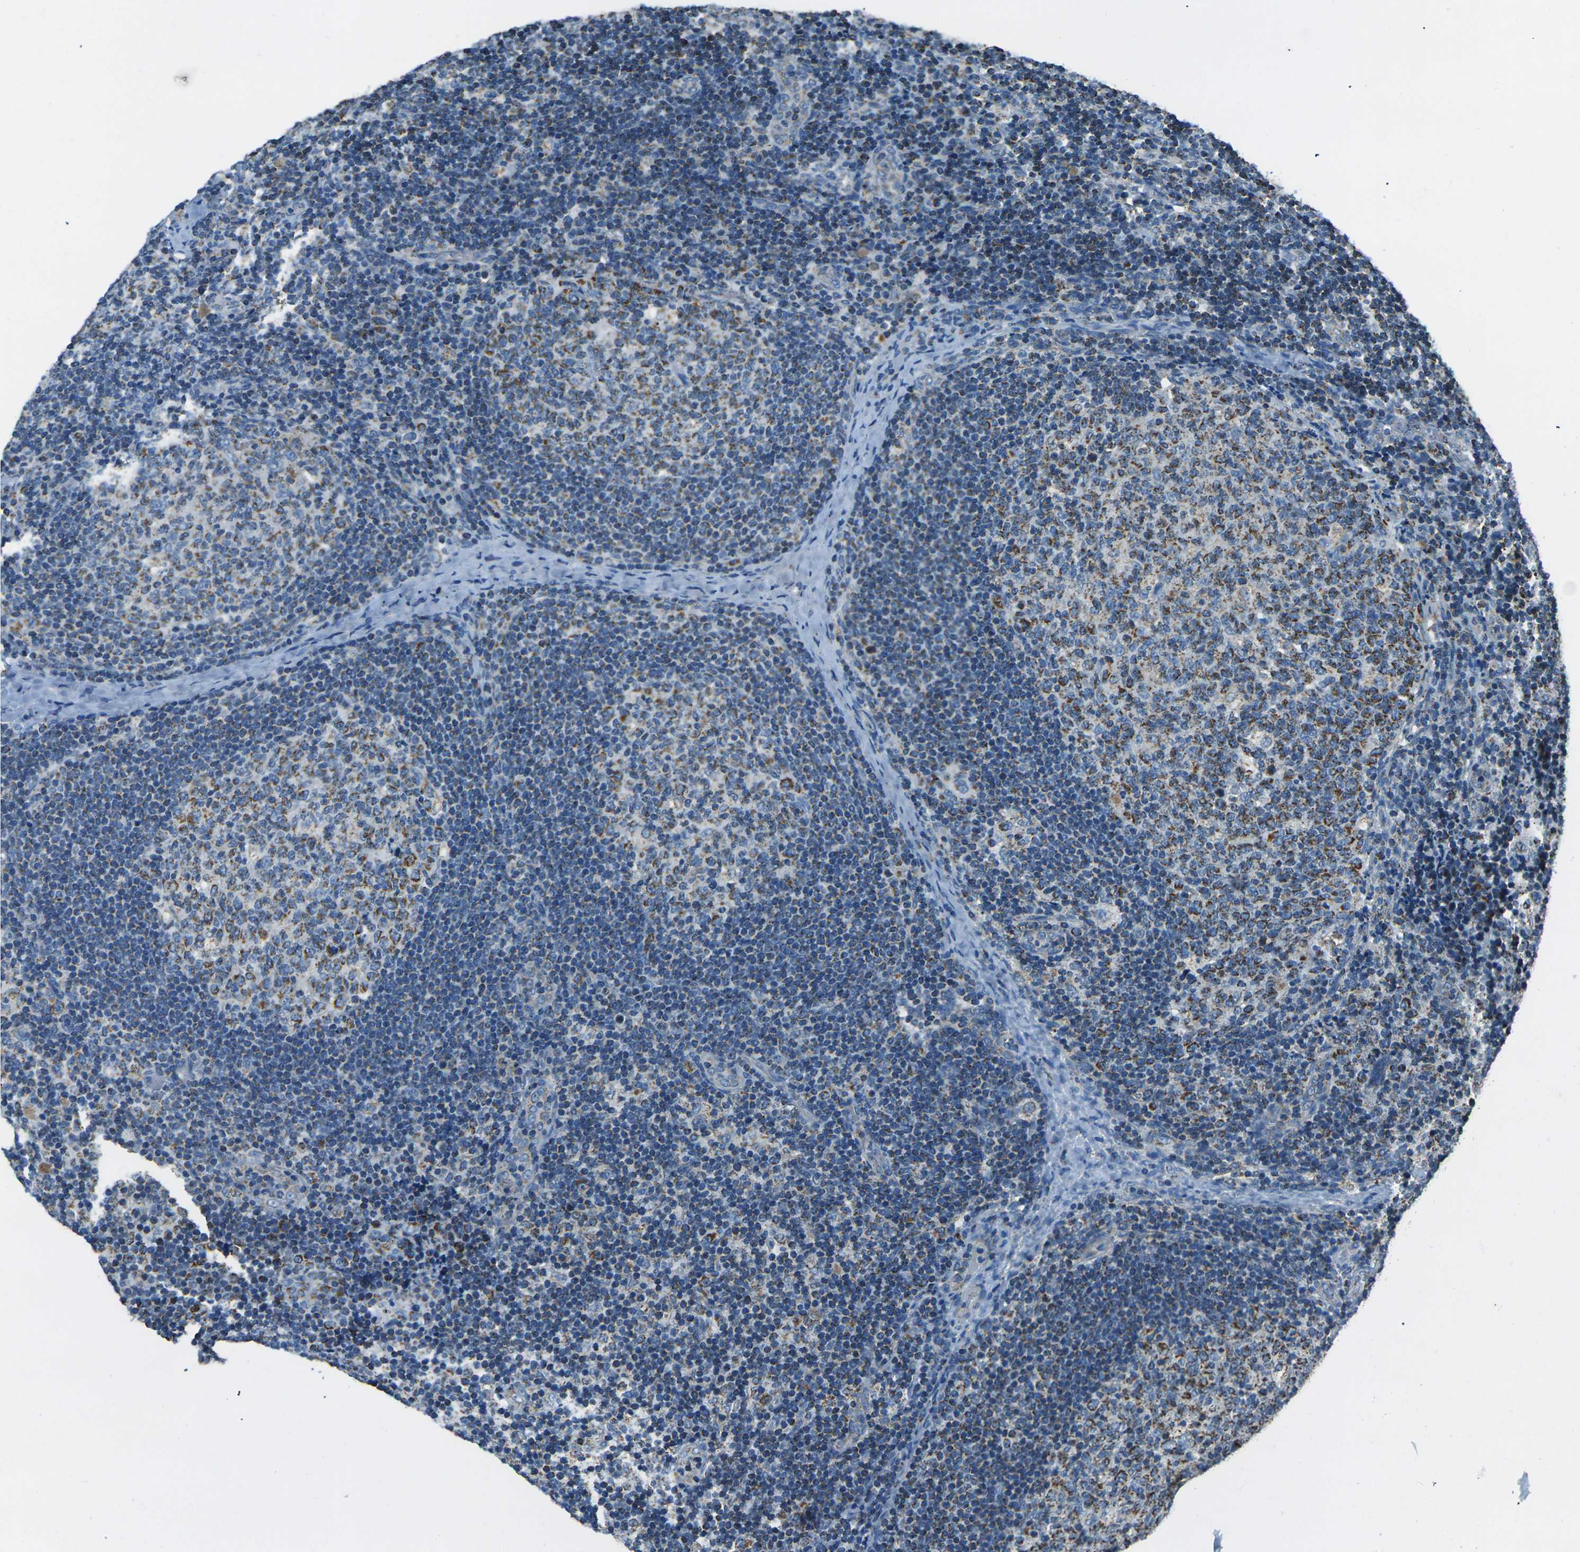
{"staining": {"intensity": "moderate", "quantity": "25%-75%", "location": "cytoplasmic/membranous"}, "tissue": "lymph node", "cell_type": "Germinal center cells", "image_type": "normal", "snomed": [{"axis": "morphology", "description": "Normal tissue, NOS"}, {"axis": "topography", "description": "Lymph node"}], "caption": "Immunohistochemistry (IHC) (DAB (3,3'-diaminobenzidine)) staining of normal lymph node shows moderate cytoplasmic/membranous protein staining in about 25%-75% of germinal center cells.", "gene": "IRF3", "patient": {"sex": "female", "age": 14}}